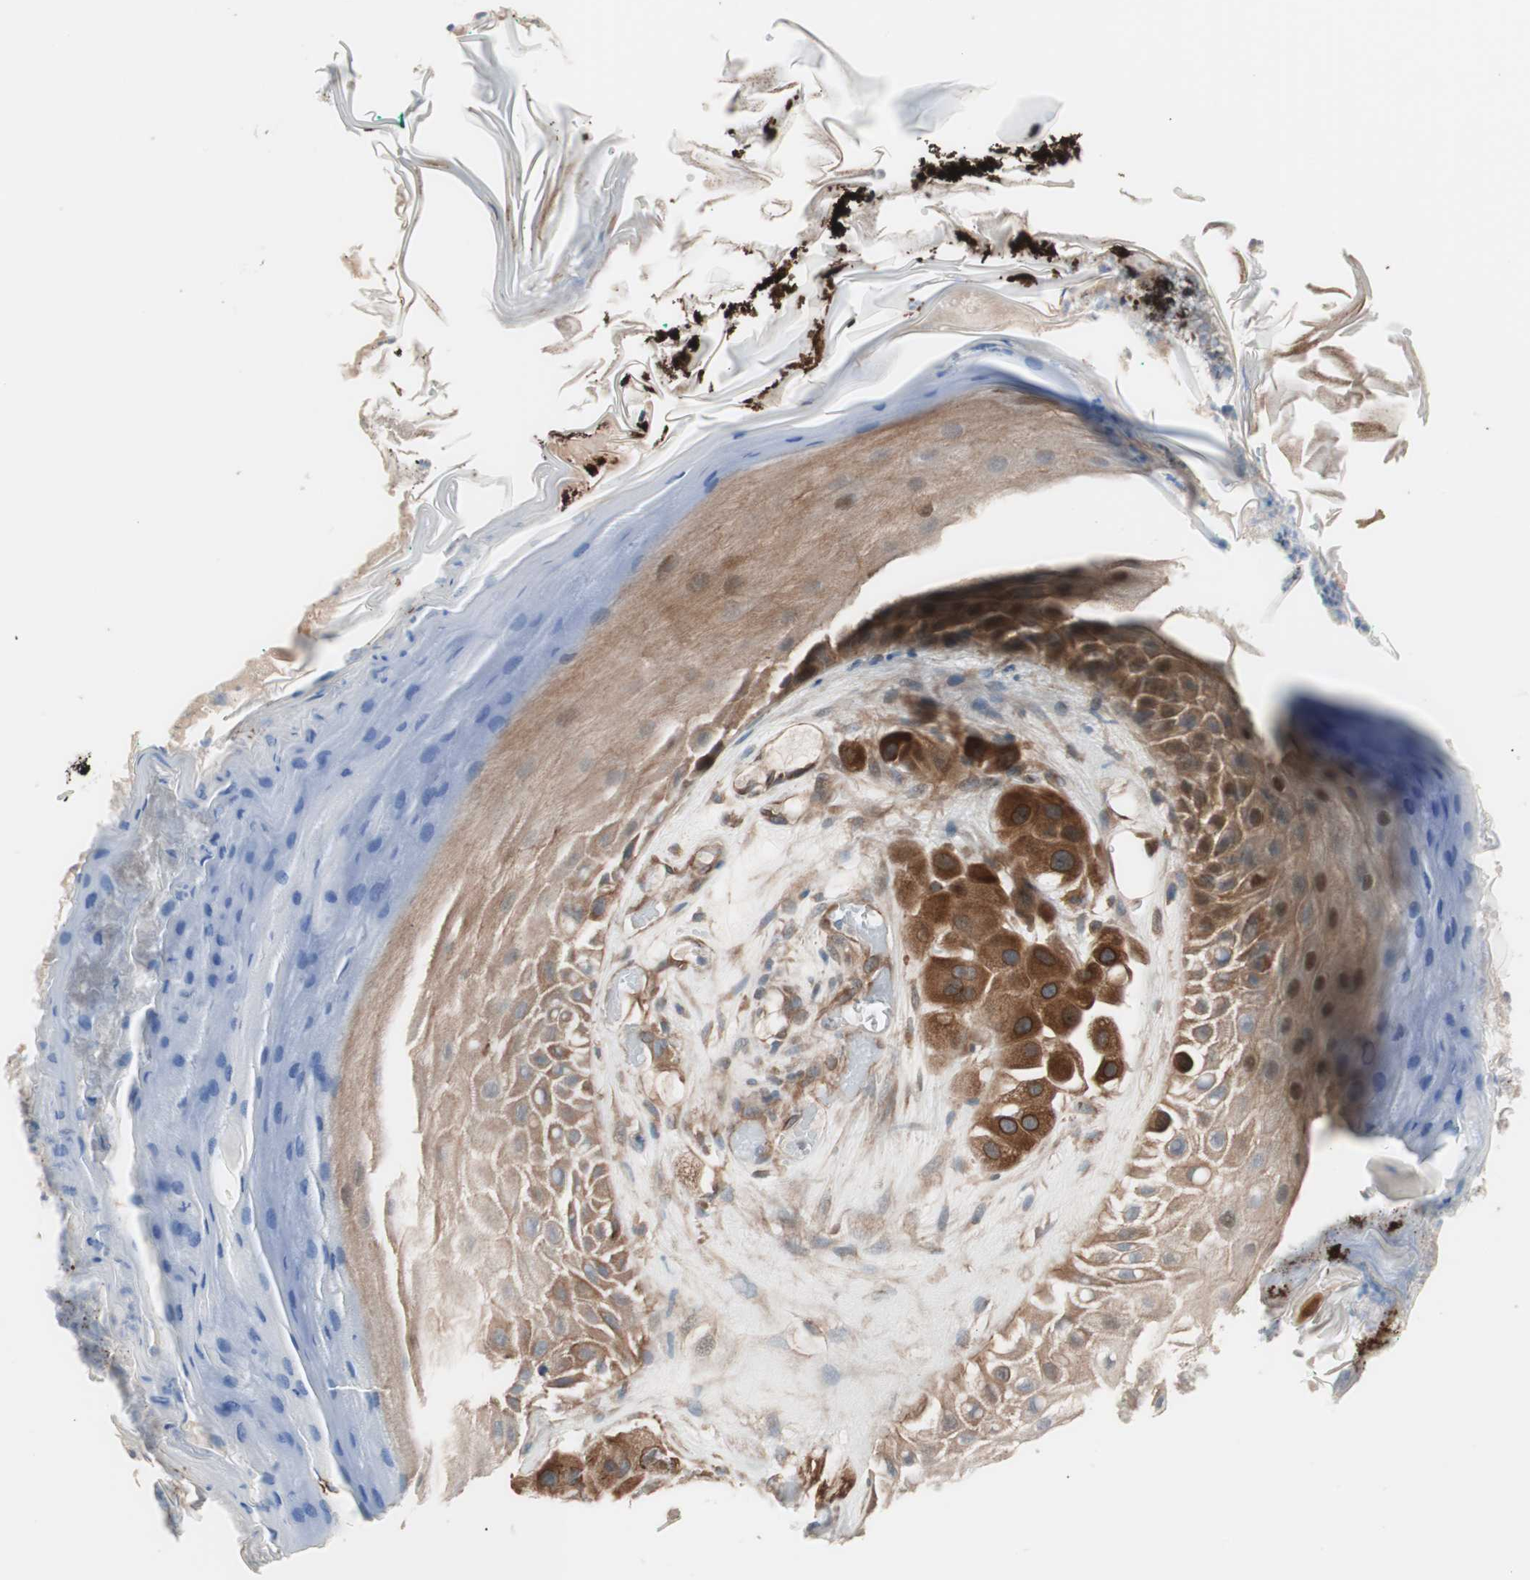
{"staining": {"intensity": "moderate", "quantity": ">75%", "location": "cytoplasmic/membranous"}, "tissue": "melanoma", "cell_type": "Tumor cells", "image_type": "cancer", "snomed": [{"axis": "morphology", "description": "Malignant melanoma, NOS"}, {"axis": "topography", "description": "Skin"}], "caption": "This is an image of immunohistochemistry staining of malignant melanoma, which shows moderate staining in the cytoplasmic/membranous of tumor cells.", "gene": "SMG1", "patient": {"sex": "female", "age": 81}}